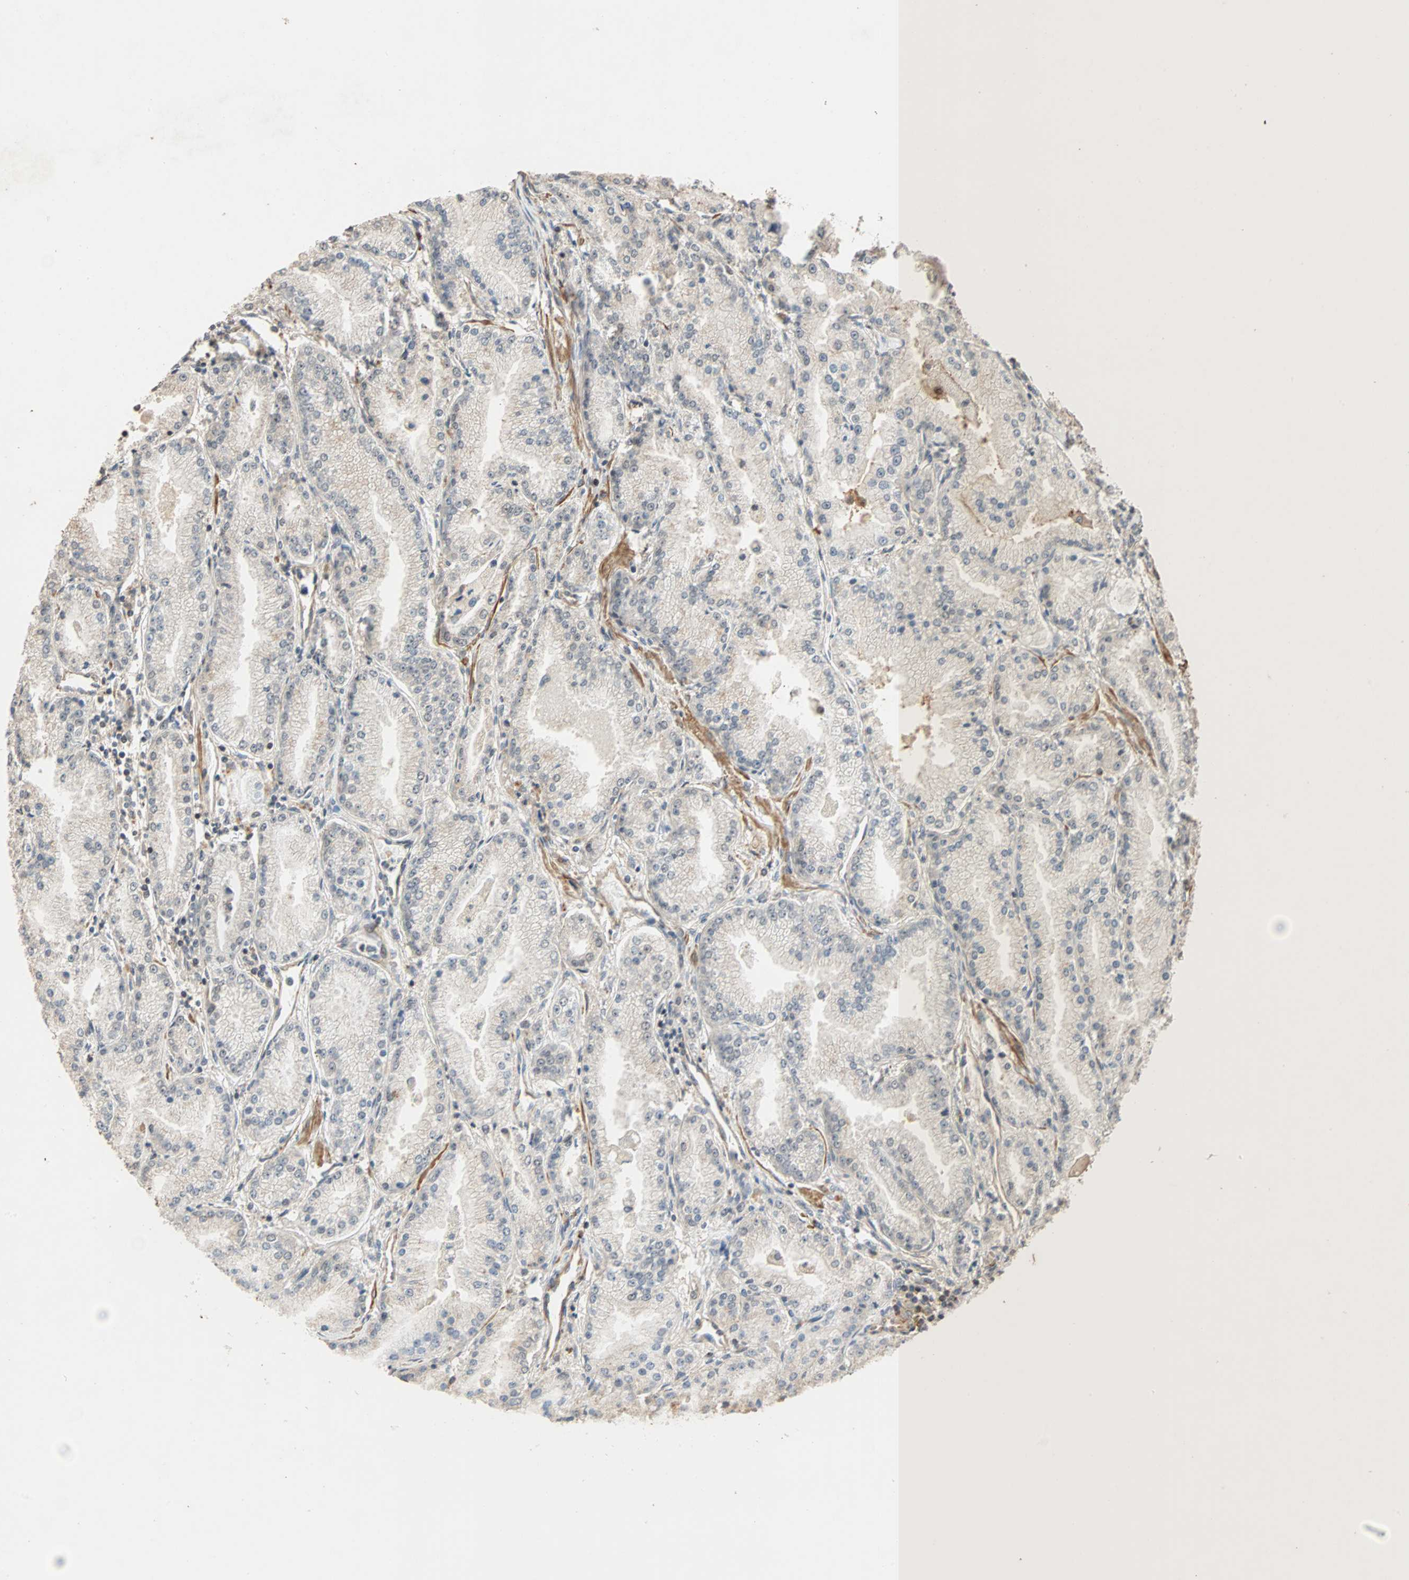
{"staining": {"intensity": "weak", "quantity": "<25%", "location": "cytoplasmic/membranous"}, "tissue": "prostate cancer", "cell_type": "Tumor cells", "image_type": "cancer", "snomed": [{"axis": "morphology", "description": "Adenocarcinoma, High grade"}, {"axis": "topography", "description": "Prostate"}], "caption": "IHC of human prostate cancer reveals no positivity in tumor cells. (IHC, brightfield microscopy, high magnification).", "gene": "CDC5L", "patient": {"sex": "male", "age": 61}}